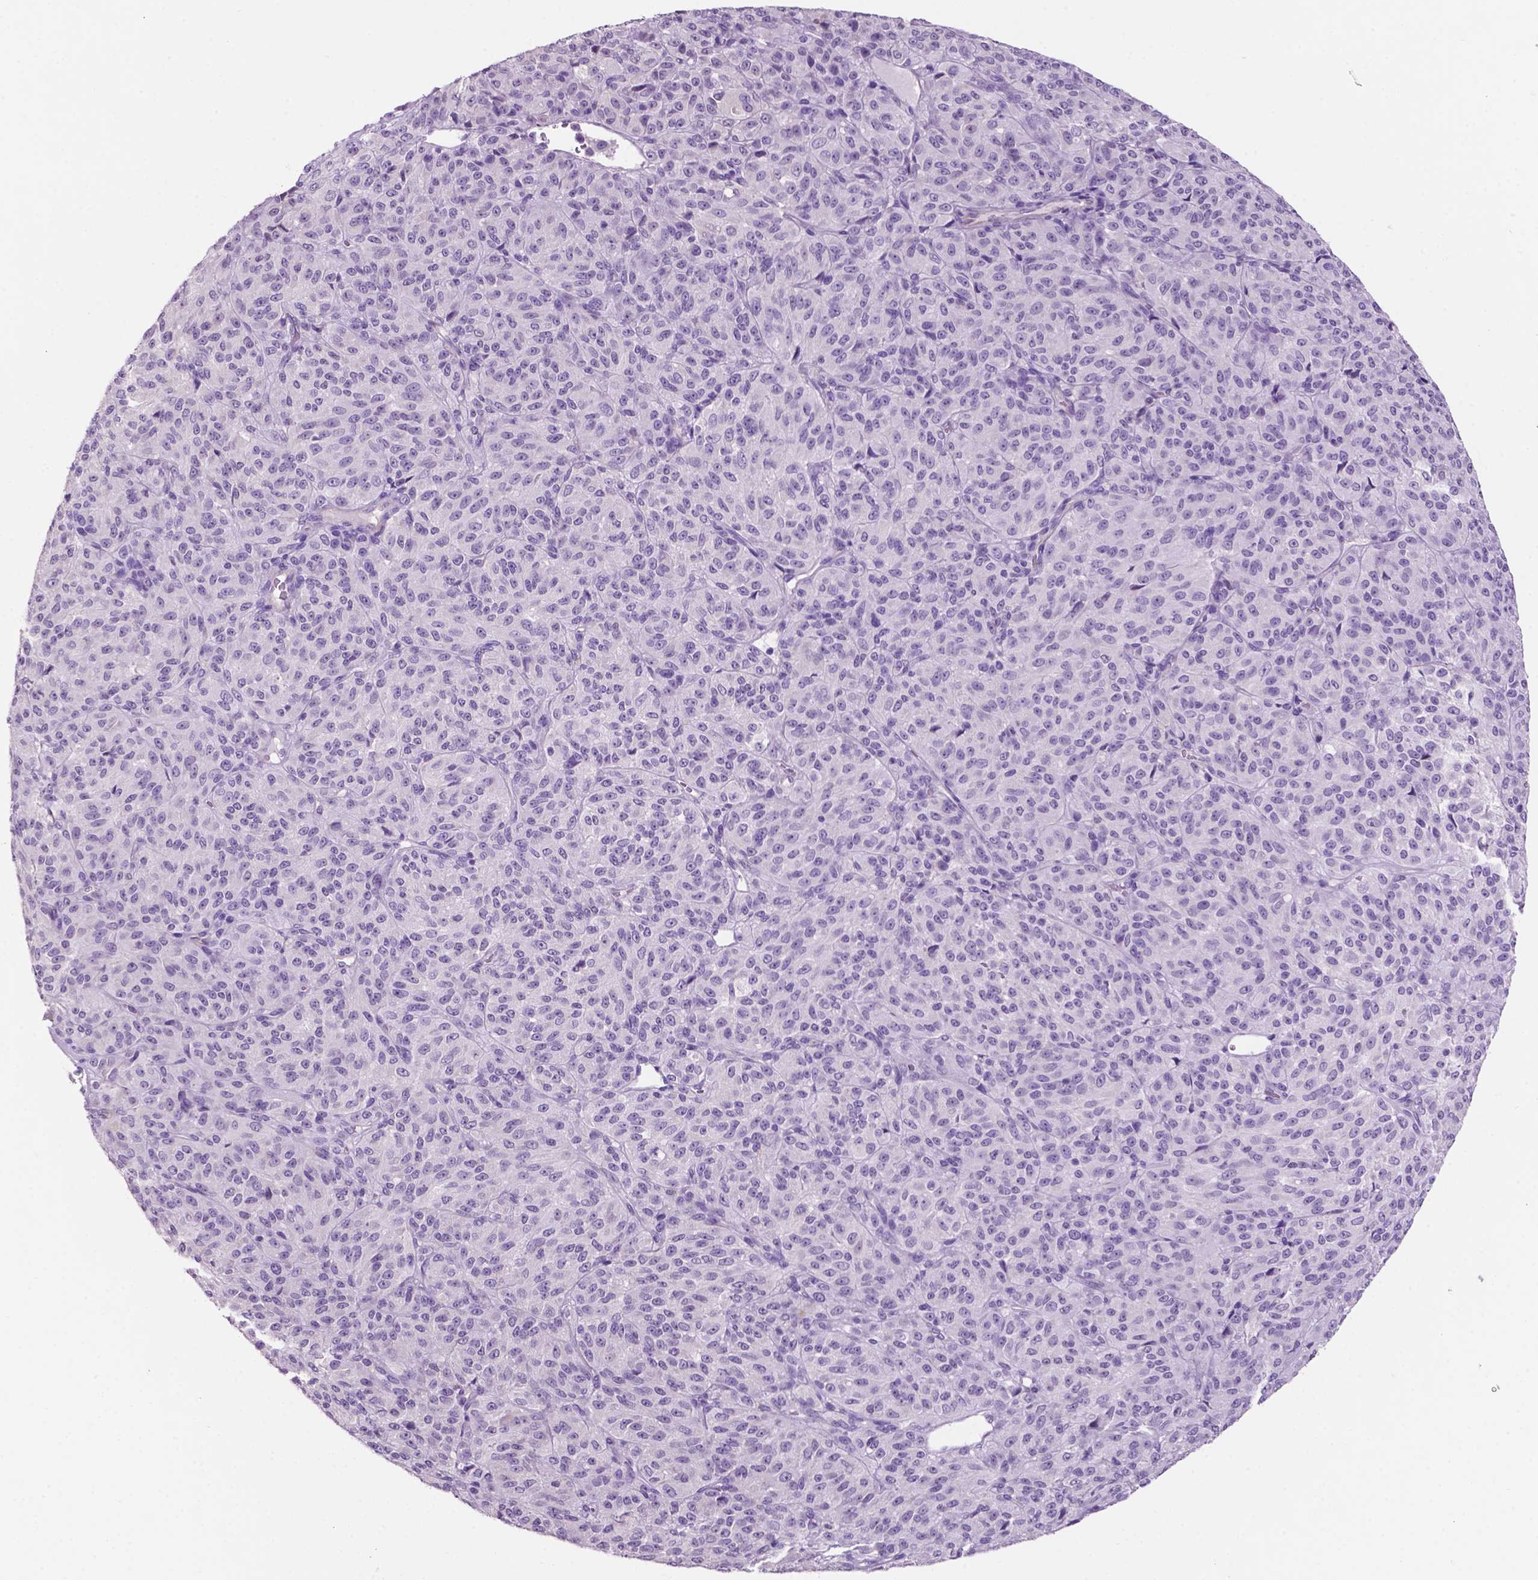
{"staining": {"intensity": "negative", "quantity": "none", "location": "none"}, "tissue": "melanoma", "cell_type": "Tumor cells", "image_type": "cancer", "snomed": [{"axis": "morphology", "description": "Malignant melanoma, Metastatic site"}, {"axis": "topography", "description": "Brain"}], "caption": "Tumor cells show no significant protein positivity in malignant melanoma (metastatic site).", "gene": "PHGR1", "patient": {"sex": "female", "age": 56}}